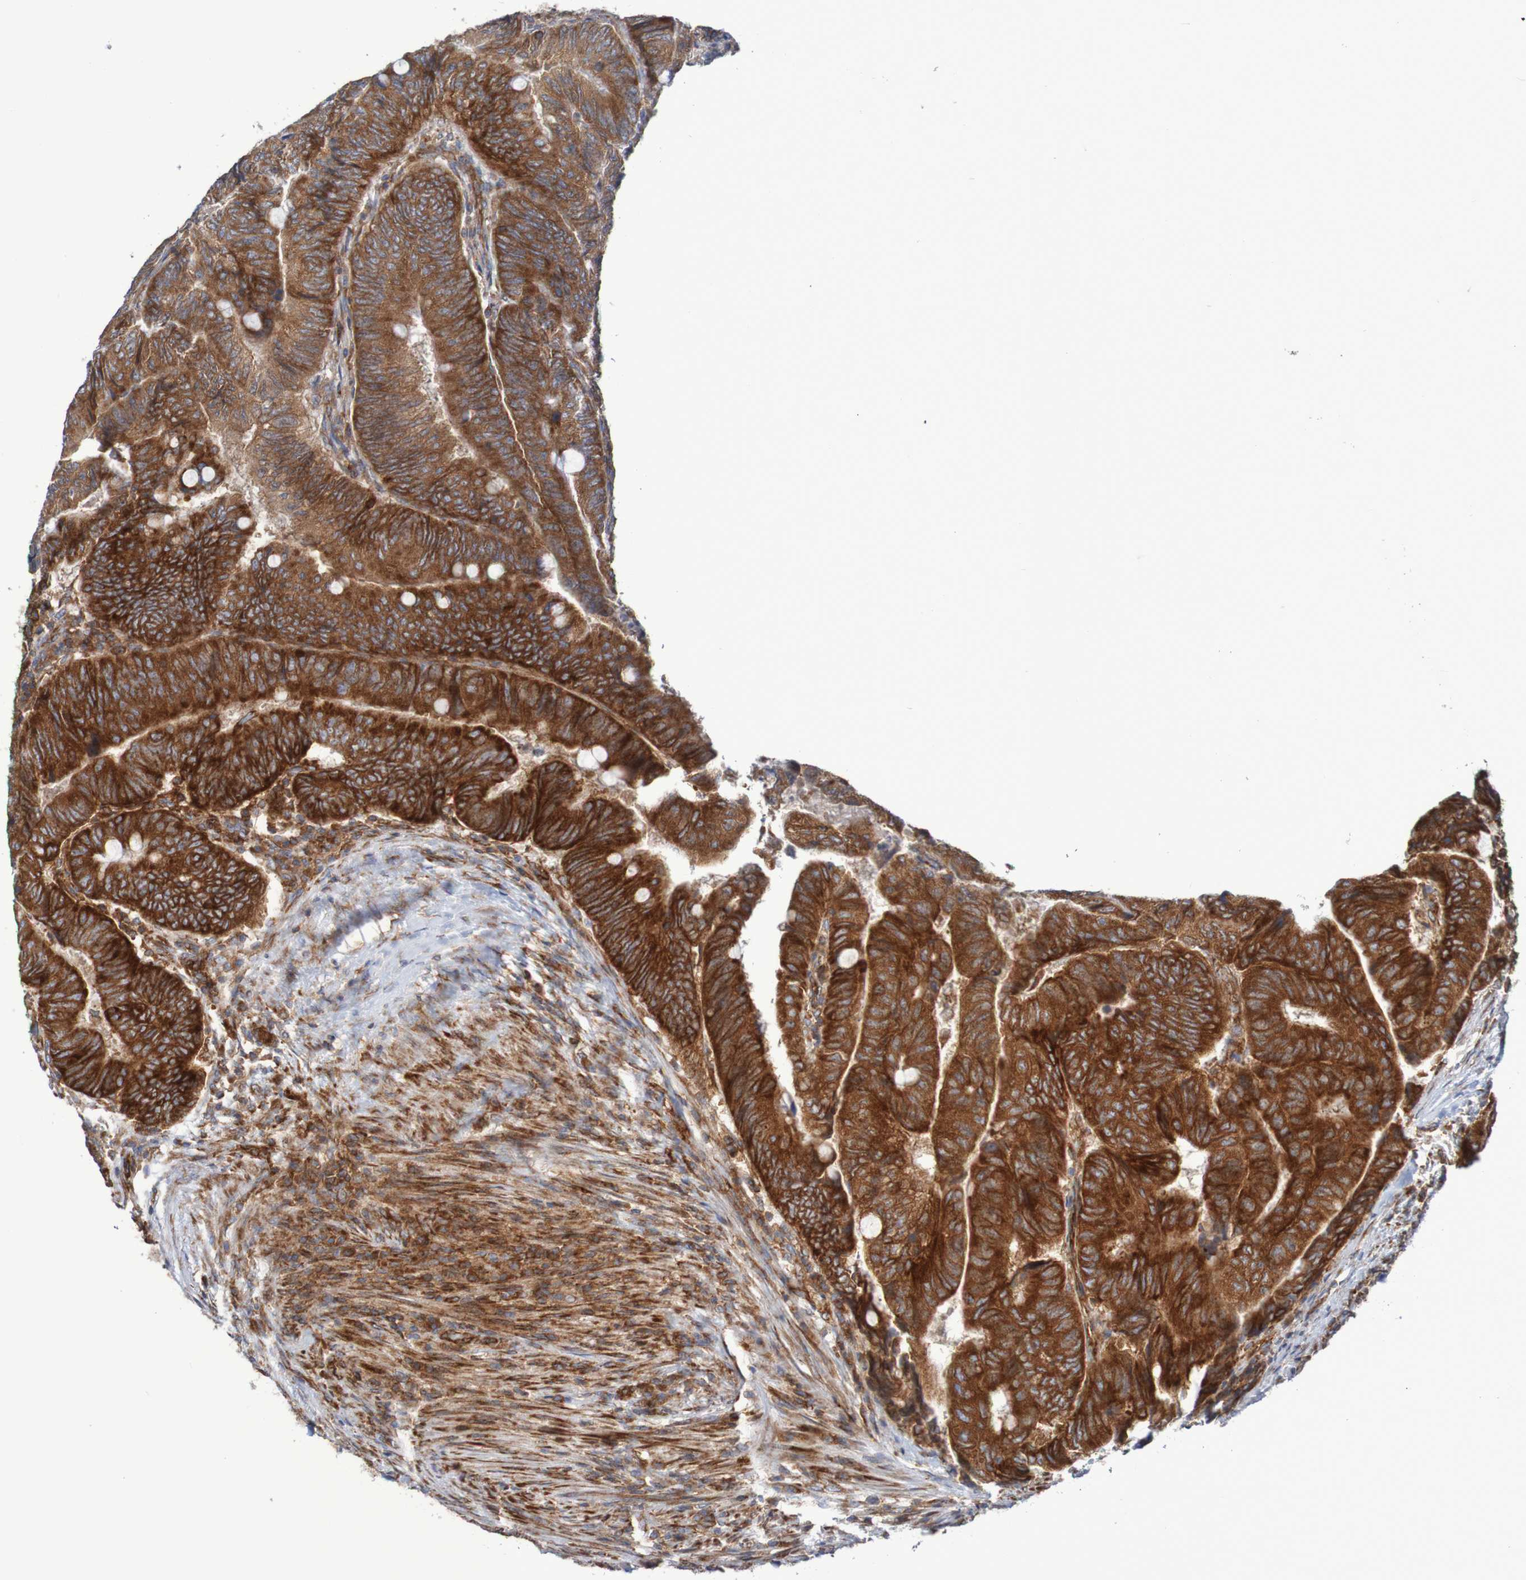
{"staining": {"intensity": "strong", "quantity": ">75%", "location": "cytoplasmic/membranous"}, "tissue": "colorectal cancer", "cell_type": "Tumor cells", "image_type": "cancer", "snomed": [{"axis": "morphology", "description": "Normal tissue, NOS"}, {"axis": "morphology", "description": "Adenocarcinoma, NOS"}, {"axis": "topography", "description": "Rectum"}, {"axis": "topography", "description": "Peripheral nerve tissue"}], "caption": "IHC photomicrograph of human colorectal adenocarcinoma stained for a protein (brown), which demonstrates high levels of strong cytoplasmic/membranous positivity in about >75% of tumor cells.", "gene": "FXR2", "patient": {"sex": "male", "age": 92}}